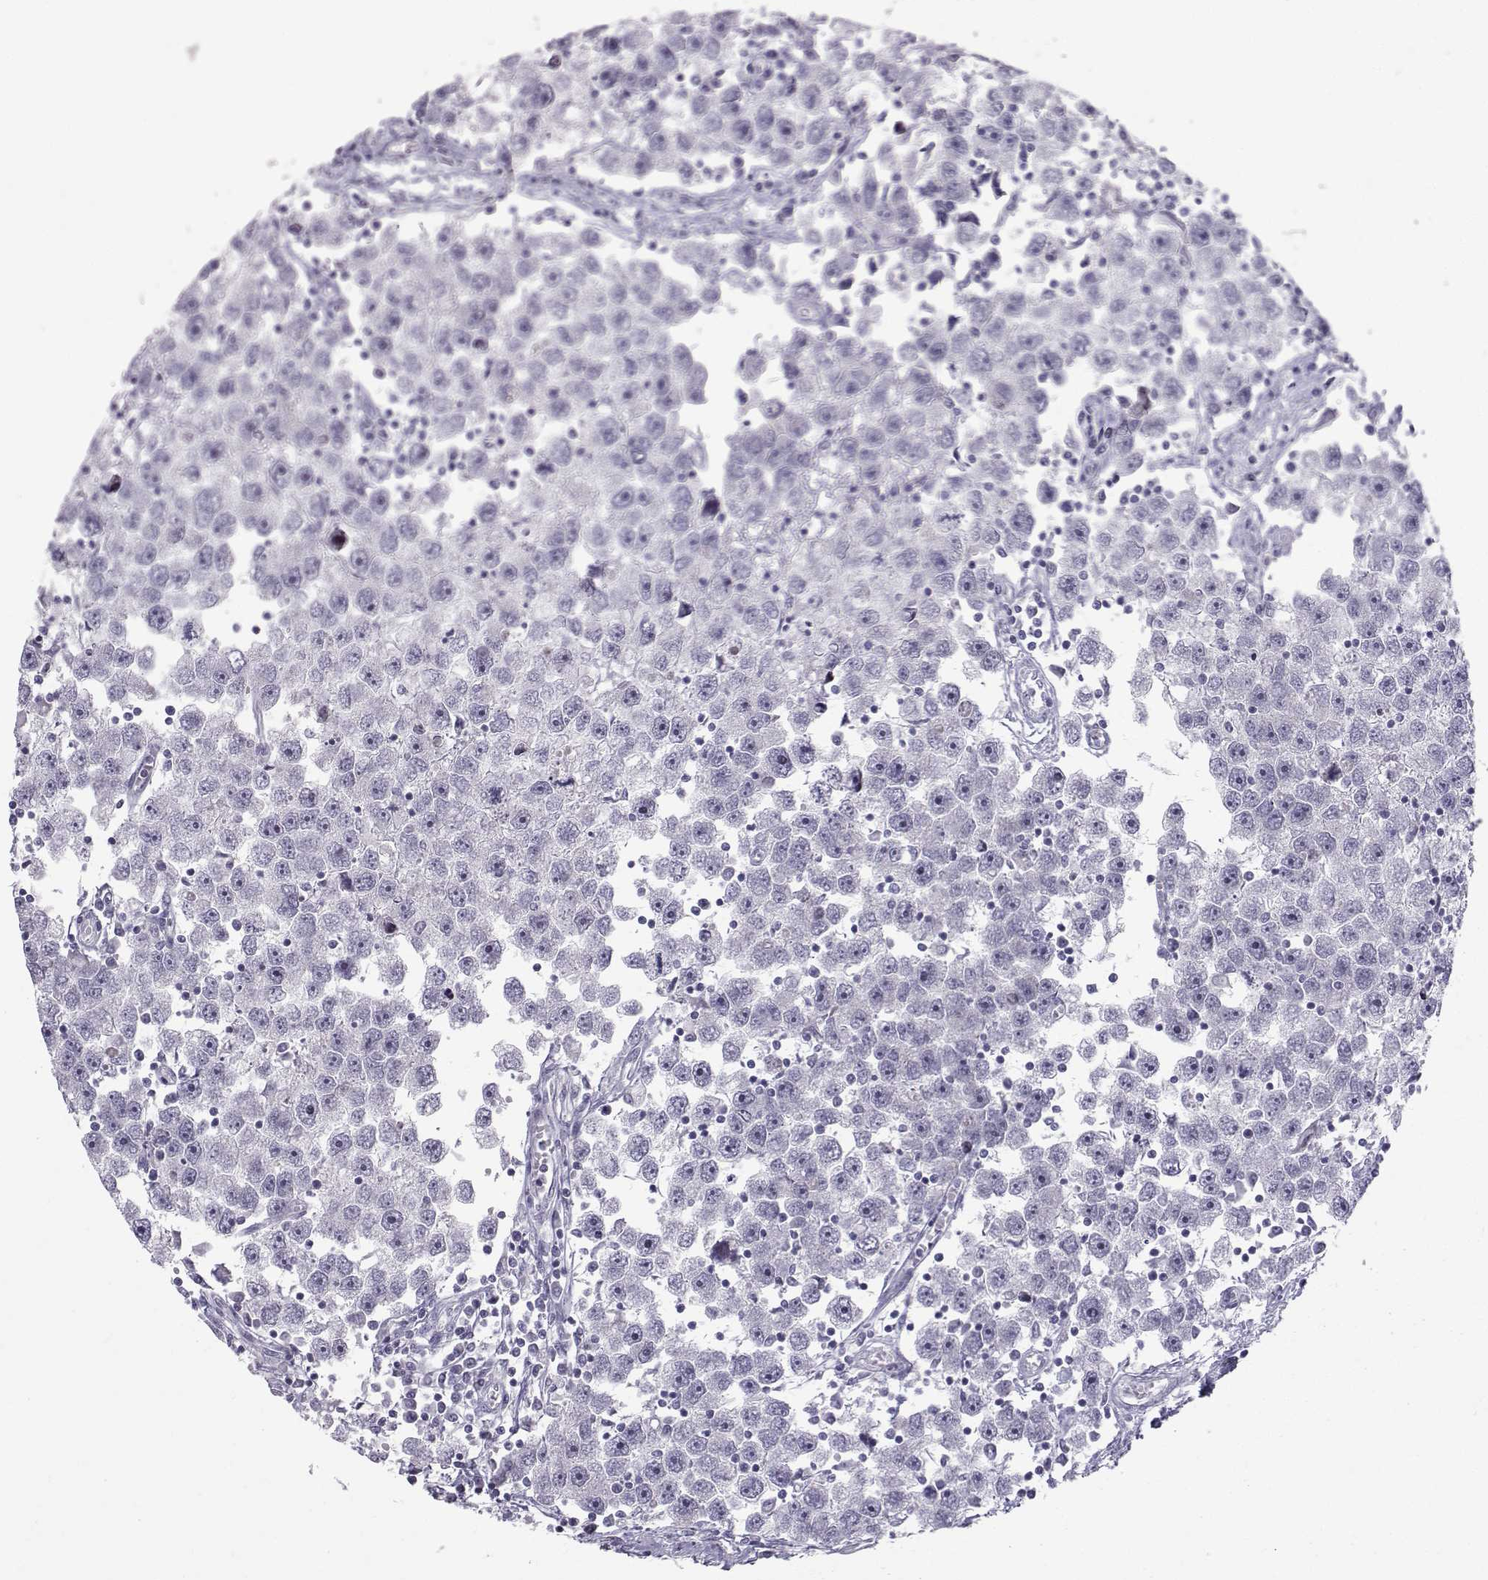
{"staining": {"intensity": "negative", "quantity": "none", "location": "none"}, "tissue": "testis cancer", "cell_type": "Tumor cells", "image_type": "cancer", "snomed": [{"axis": "morphology", "description": "Seminoma, NOS"}, {"axis": "topography", "description": "Testis"}], "caption": "Tumor cells show no significant protein positivity in seminoma (testis).", "gene": "DMRT3", "patient": {"sex": "male", "age": 30}}